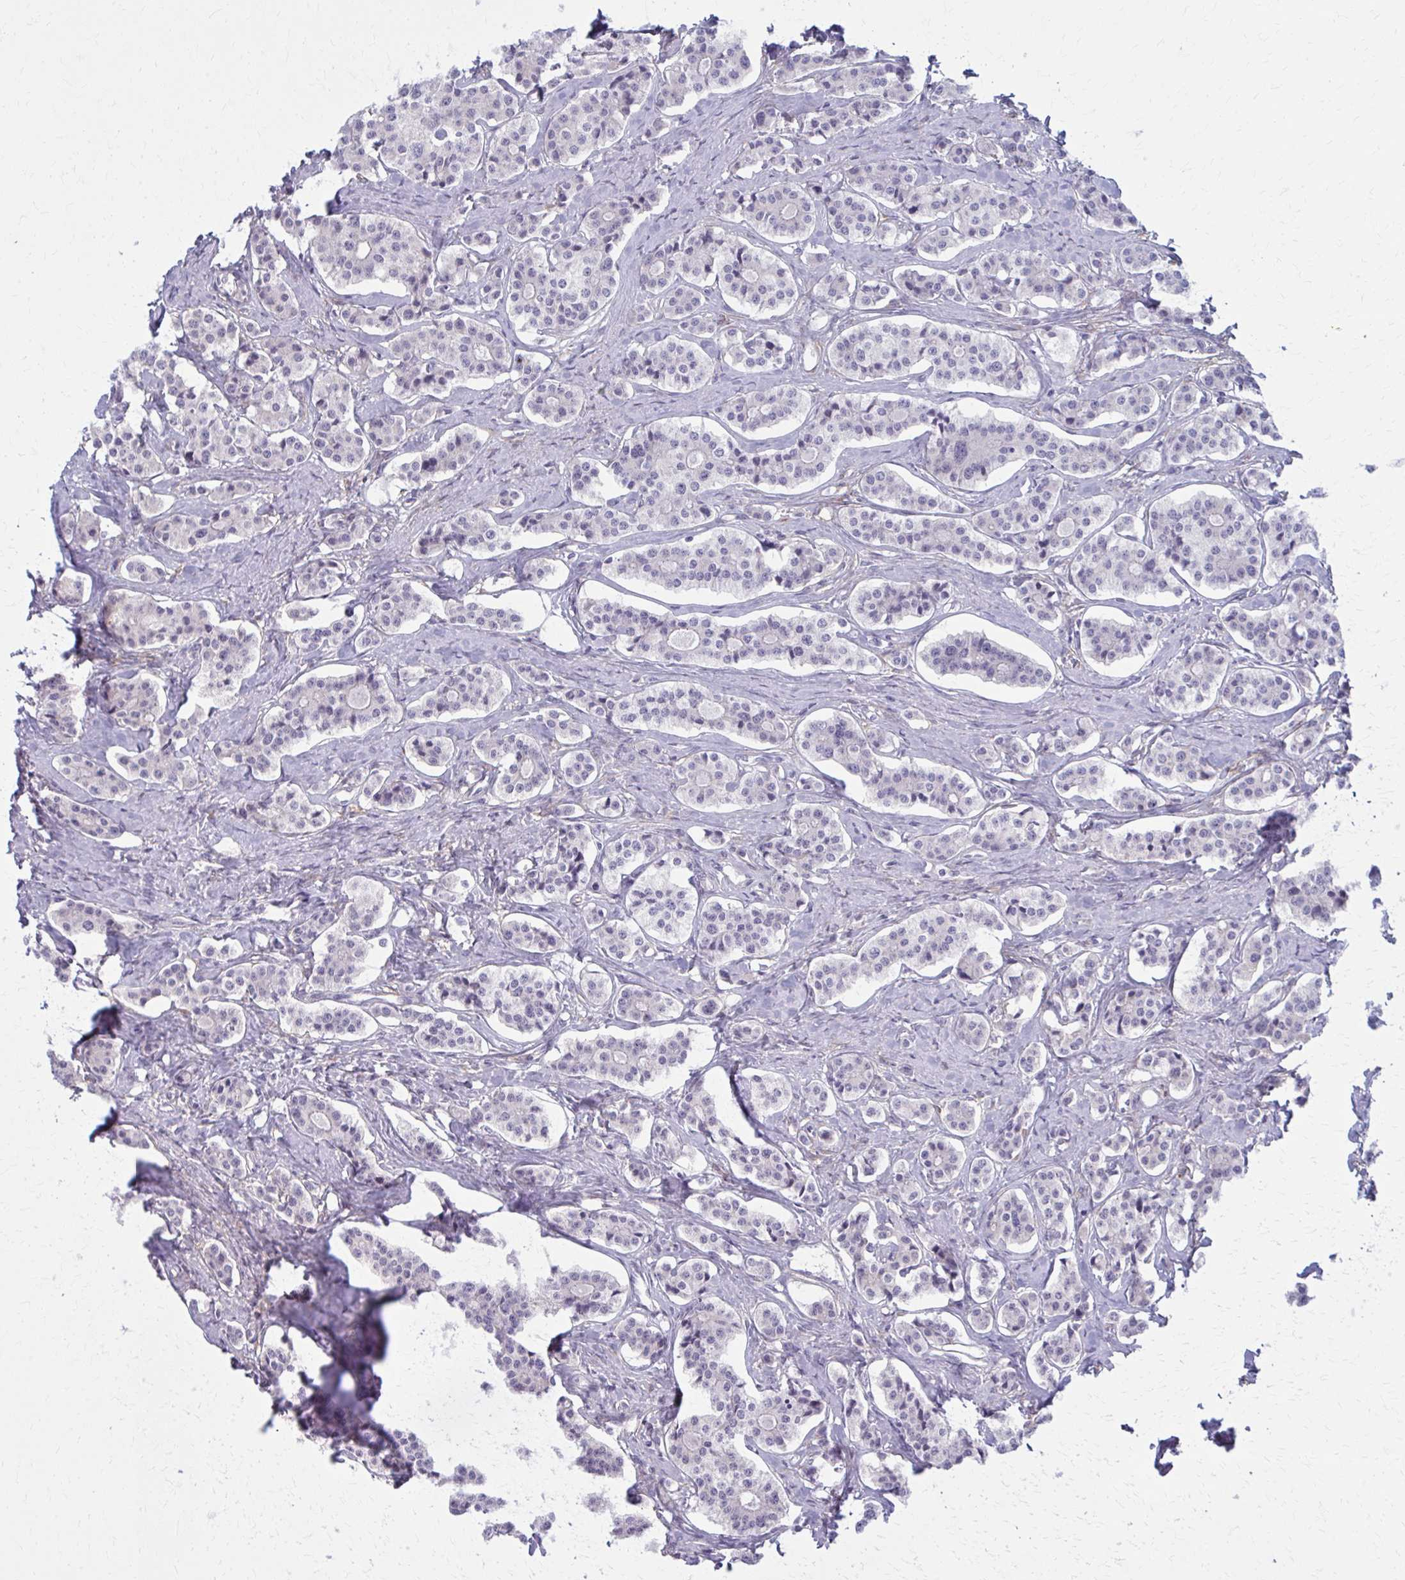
{"staining": {"intensity": "negative", "quantity": "none", "location": "none"}, "tissue": "carcinoid", "cell_type": "Tumor cells", "image_type": "cancer", "snomed": [{"axis": "morphology", "description": "Carcinoid, malignant, NOS"}, {"axis": "topography", "description": "Small intestine"}], "caption": "Carcinoid (malignant) stained for a protein using immunohistochemistry (IHC) shows no expression tumor cells.", "gene": "NUMBL", "patient": {"sex": "male", "age": 63}}